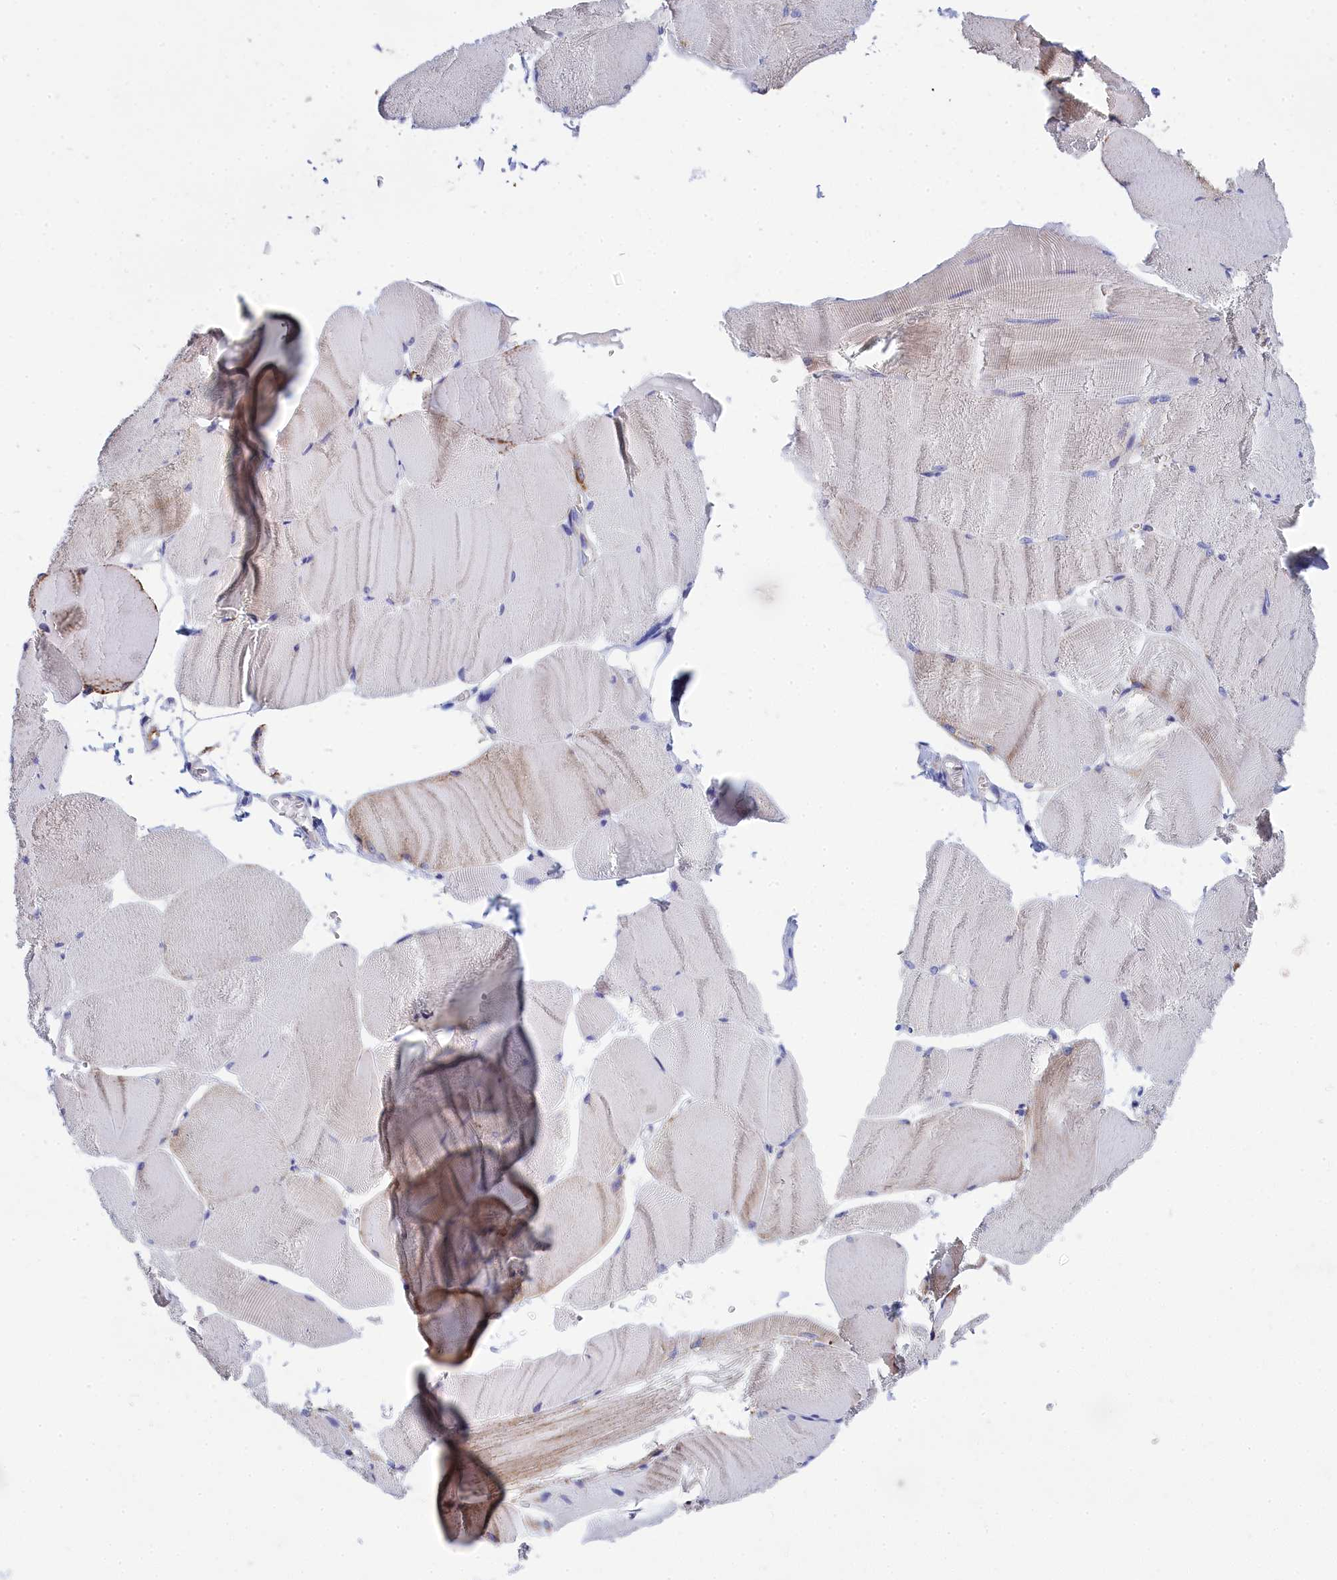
{"staining": {"intensity": "negative", "quantity": "none", "location": "none"}, "tissue": "skeletal muscle", "cell_type": "Myocytes", "image_type": "normal", "snomed": [{"axis": "morphology", "description": "Normal tissue, NOS"}, {"axis": "morphology", "description": "Basal cell carcinoma"}, {"axis": "topography", "description": "Skeletal muscle"}], "caption": "Immunohistochemistry (IHC) of unremarkable skeletal muscle shows no expression in myocytes. Brightfield microscopy of IHC stained with DAB (3,3'-diaminobenzidine) (brown) and hematoxylin (blue), captured at high magnification.", "gene": "CCRL2", "patient": {"sex": "female", "age": 64}}